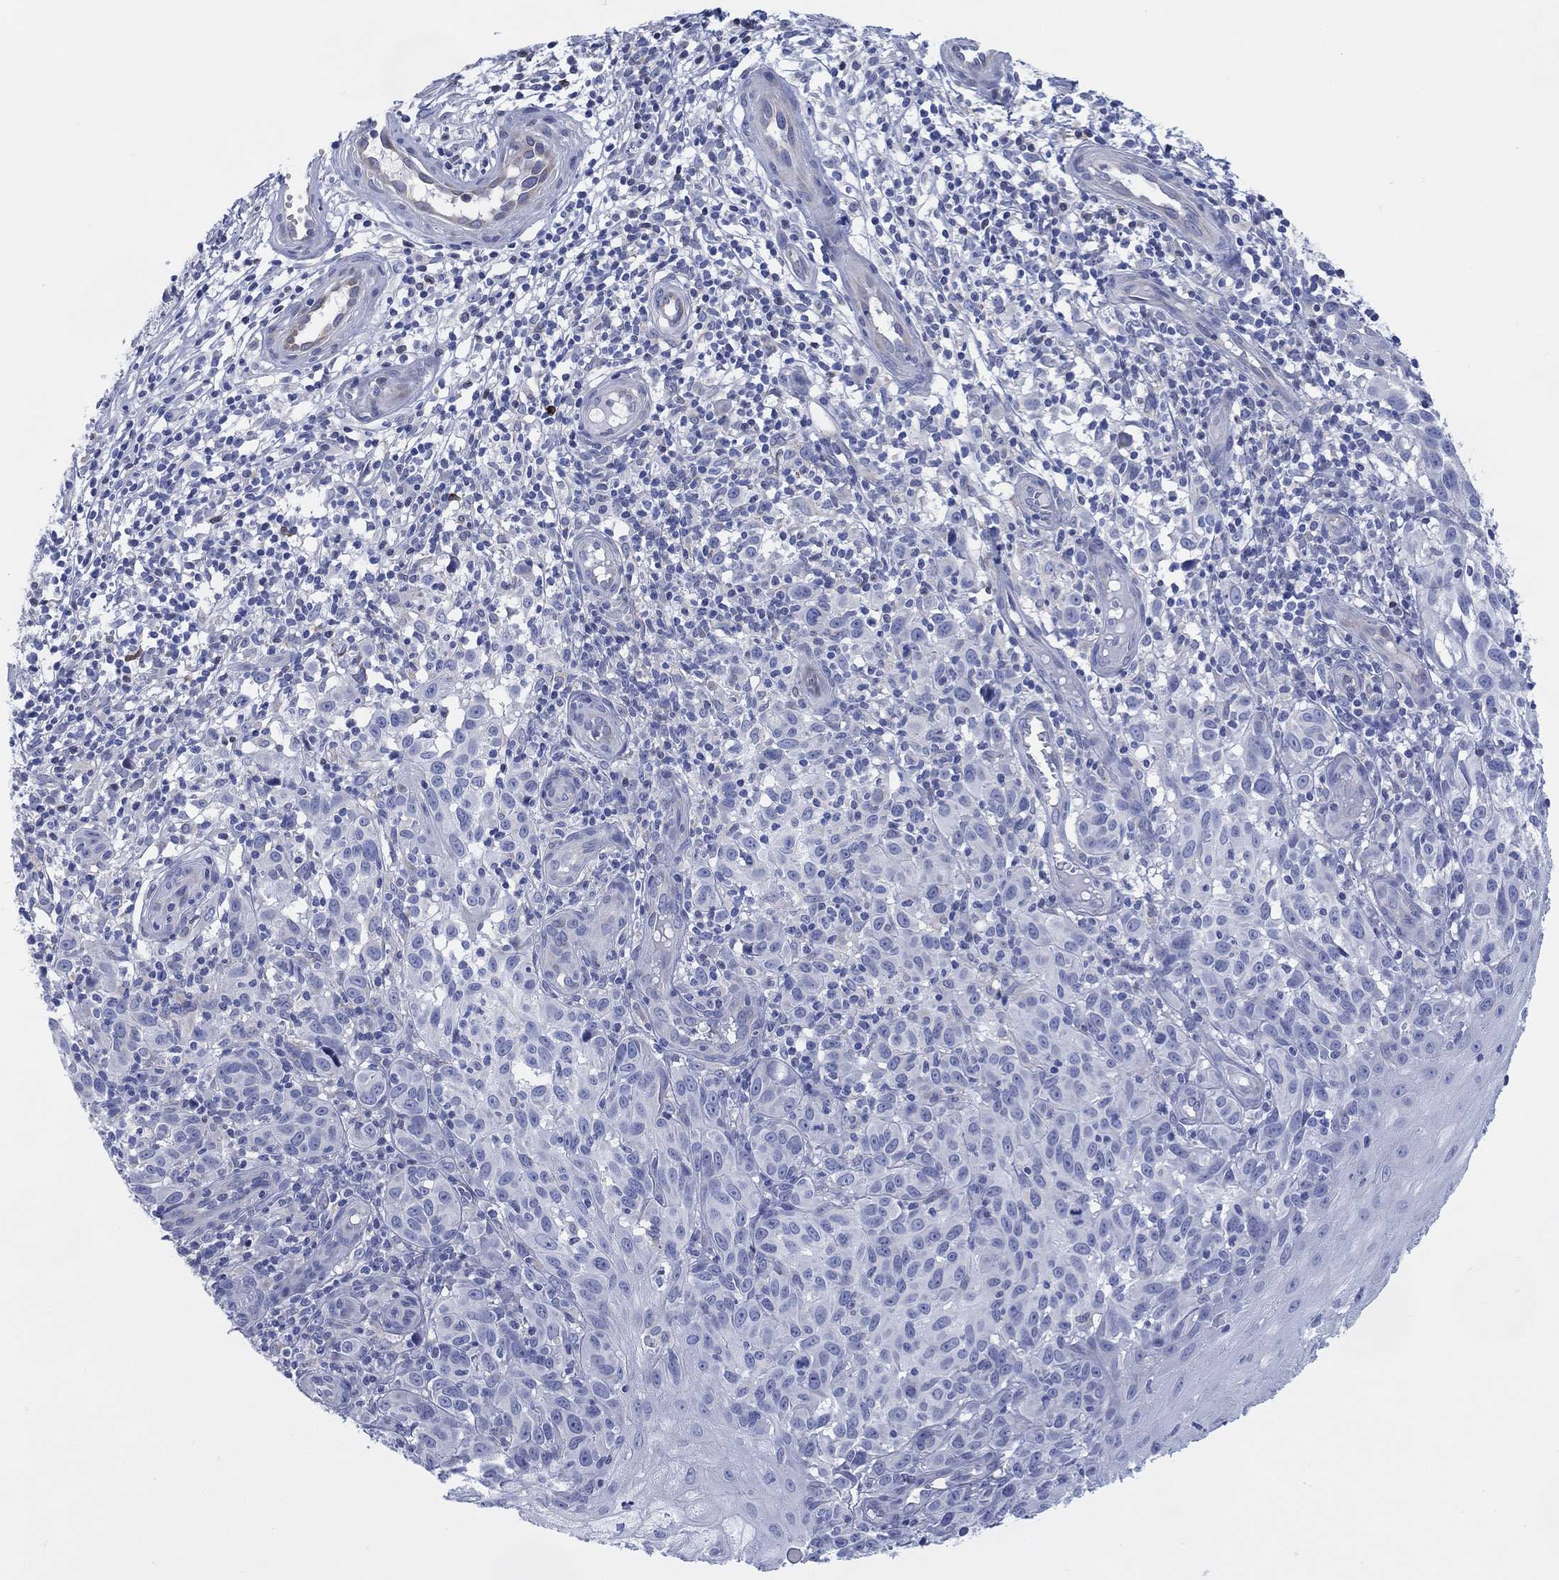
{"staining": {"intensity": "negative", "quantity": "none", "location": "none"}, "tissue": "melanoma", "cell_type": "Tumor cells", "image_type": "cancer", "snomed": [{"axis": "morphology", "description": "Malignant melanoma, NOS"}, {"axis": "topography", "description": "Skin"}], "caption": "An IHC photomicrograph of malignant melanoma is shown. There is no staining in tumor cells of malignant melanoma.", "gene": "DDI1", "patient": {"sex": "female", "age": 53}}